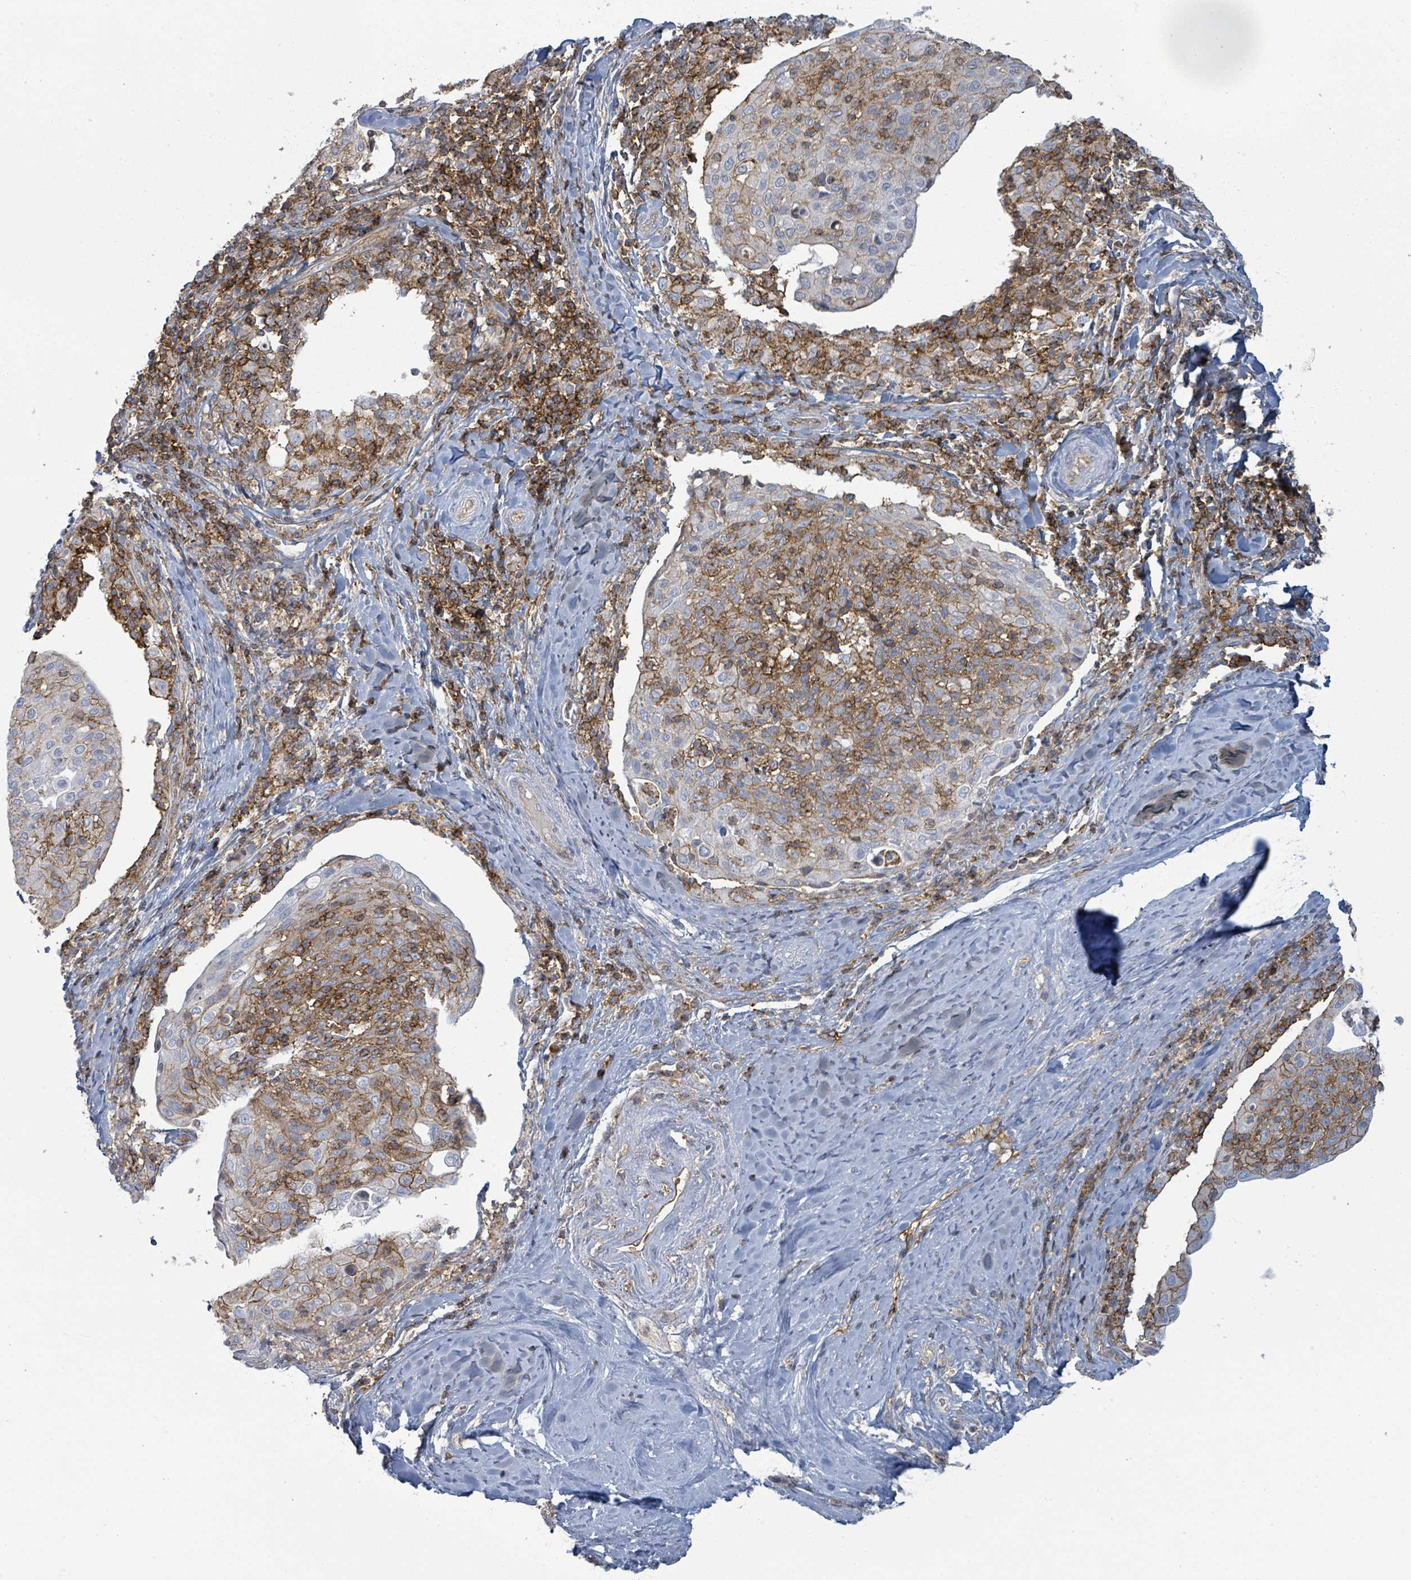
{"staining": {"intensity": "moderate", "quantity": "25%-75%", "location": "cytoplasmic/membranous"}, "tissue": "cervical cancer", "cell_type": "Tumor cells", "image_type": "cancer", "snomed": [{"axis": "morphology", "description": "Squamous cell carcinoma, NOS"}, {"axis": "topography", "description": "Cervix"}], "caption": "Immunohistochemistry (DAB) staining of cervical cancer demonstrates moderate cytoplasmic/membranous protein staining in approximately 25%-75% of tumor cells.", "gene": "TNFRSF14", "patient": {"sex": "female", "age": 52}}